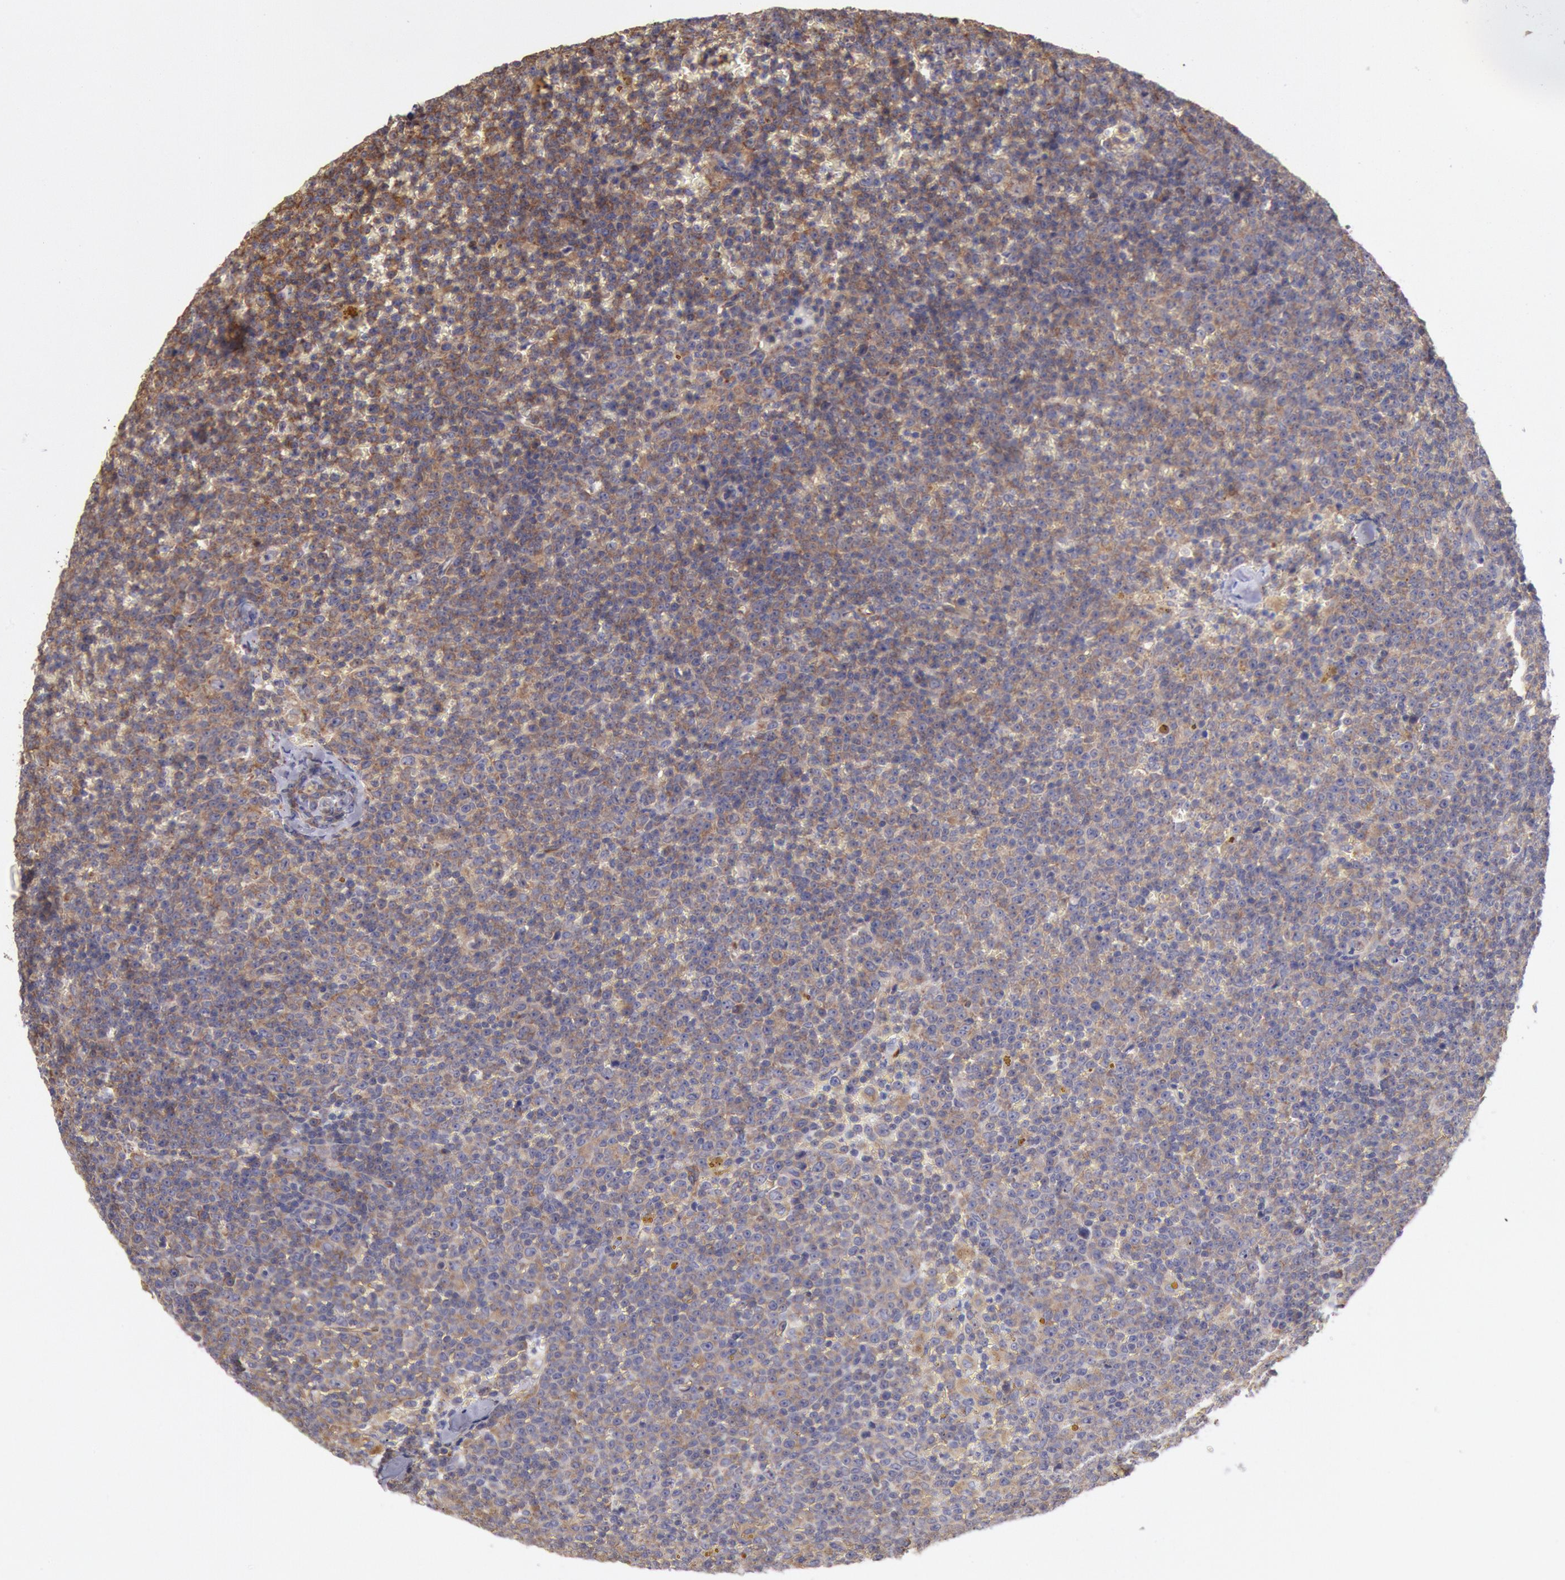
{"staining": {"intensity": "weak", "quantity": ">75%", "location": "cytoplasmic/membranous"}, "tissue": "lymphoma", "cell_type": "Tumor cells", "image_type": "cancer", "snomed": [{"axis": "morphology", "description": "Malignant lymphoma, non-Hodgkin's type, Low grade"}, {"axis": "topography", "description": "Lymph node"}], "caption": "Immunohistochemical staining of lymphoma shows weak cytoplasmic/membranous protein positivity in about >75% of tumor cells.", "gene": "DRG1", "patient": {"sex": "male", "age": 50}}